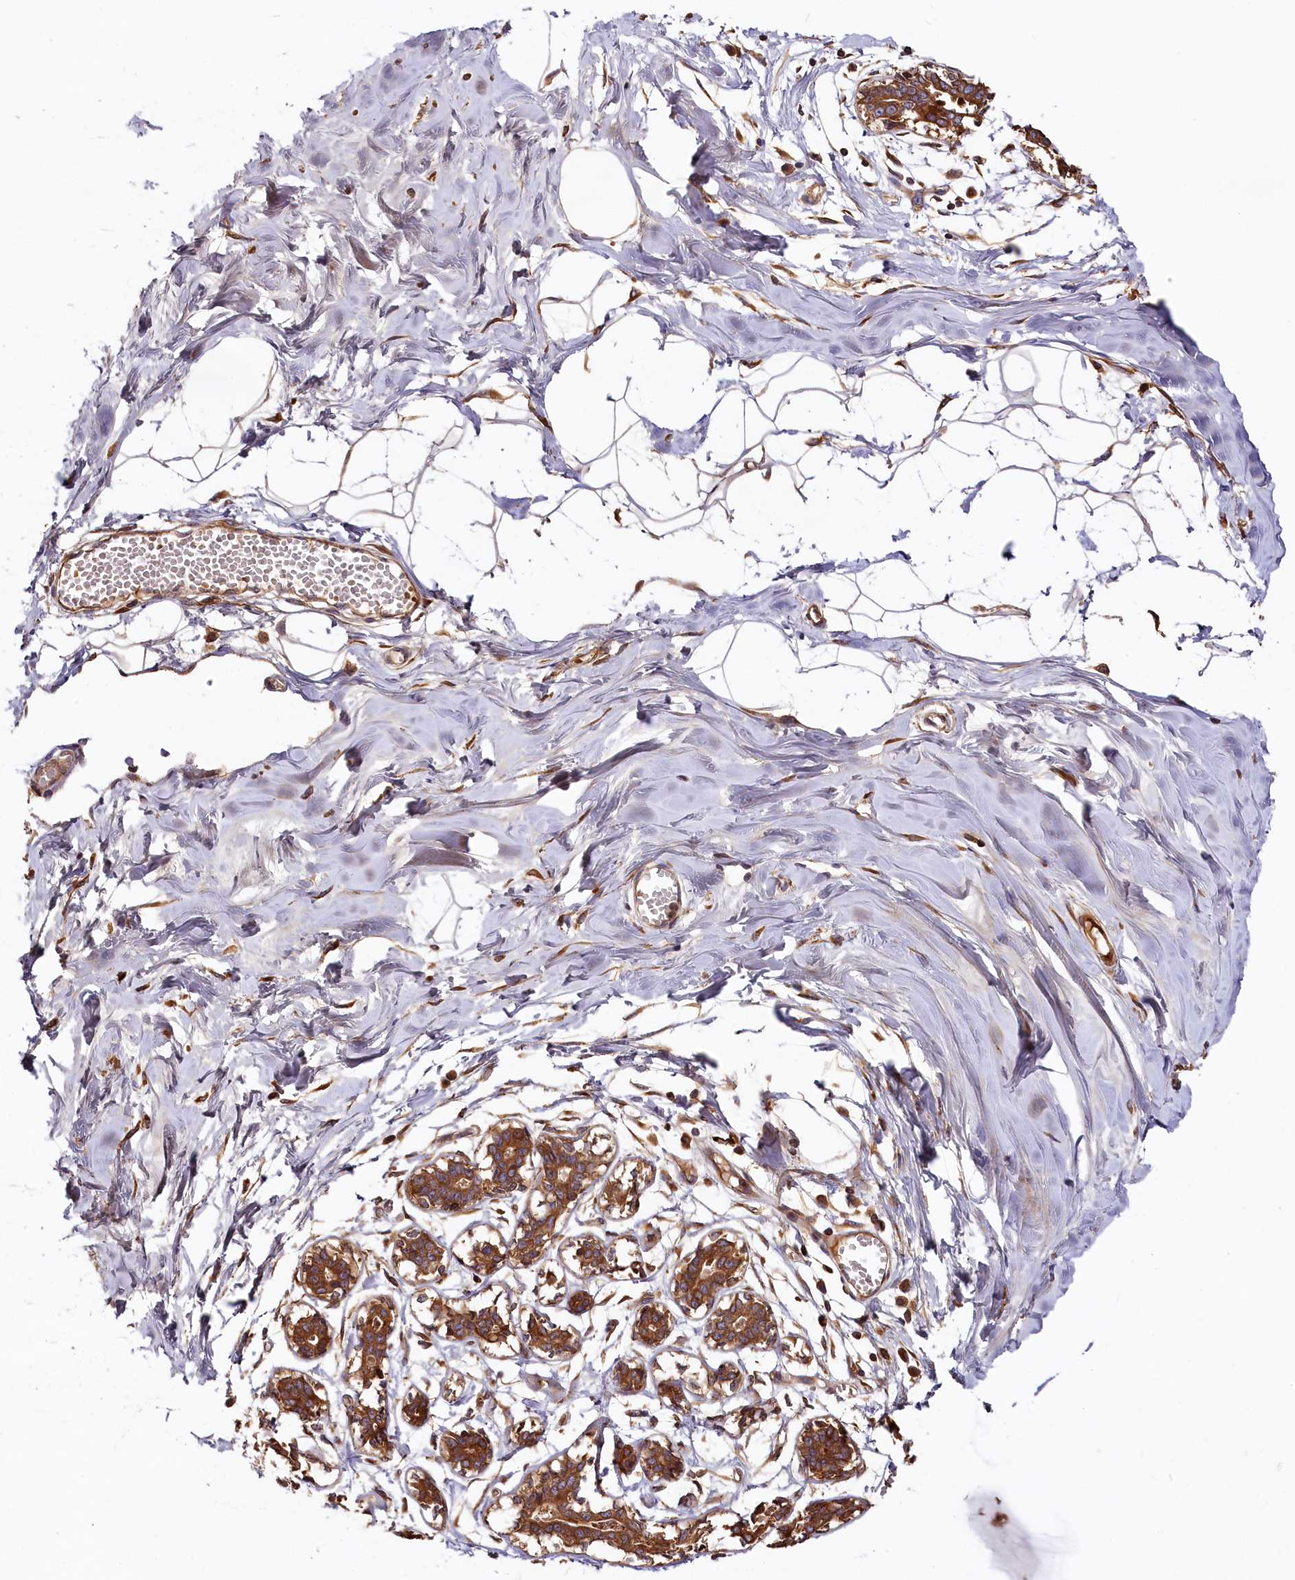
{"staining": {"intensity": "negative", "quantity": "none", "location": "none"}, "tissue": "breast", "cell_type": "Adipocytes", "image_type": "normal", "snomed": [{"axis": "morphology", "description": "Normal tissue, NOS"}, {"axis": "topography", "description": "Breast"}], "caption": "DAB immunohistochemical staining of benign human breast reveals no significant positivity in adipocytes.", "gene": "HMOX2", "patient": {"sex": "female", "age": 27}}